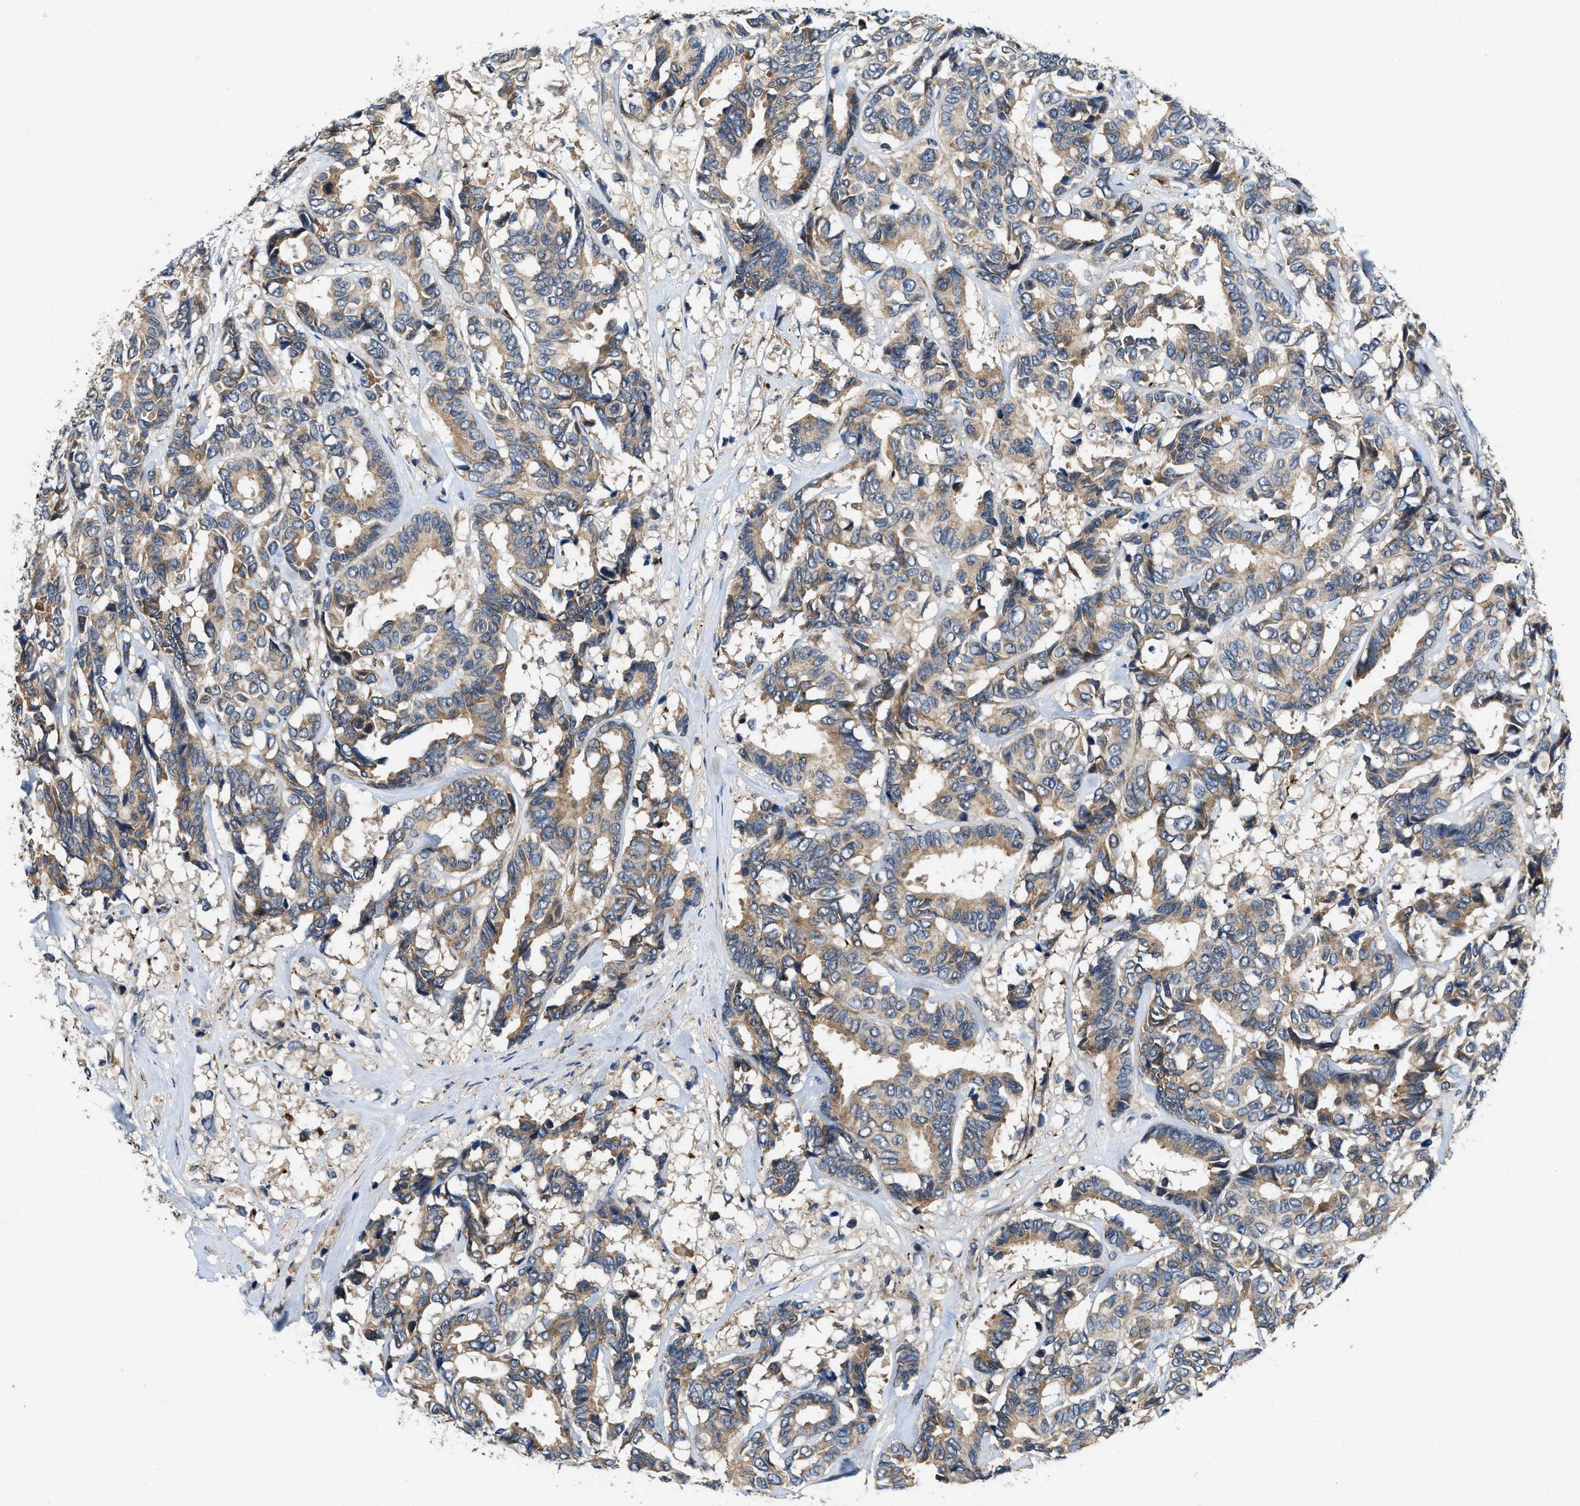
{"staining": {"intensity": "weak", "quantity": ">75%", "location": "cytoplasmic/membranous"}, "tissue": "breast cancer", "cell_type": "Tumor cells", "image_type": "cancer", "snomed": [{"axis": "morphology", "description": "Duct carcinoma"}, {"axis": "topography", "description": "Breast"}], "caption": "The histopathology image reveals a brown stain indicating the presence of a protein in the cytoplasmic/membranous of tumor cells in breast cancer (invasive ductal carcinoma).", "gene": "ZNF599", "patient": {"sex": "female", "age": 87}}